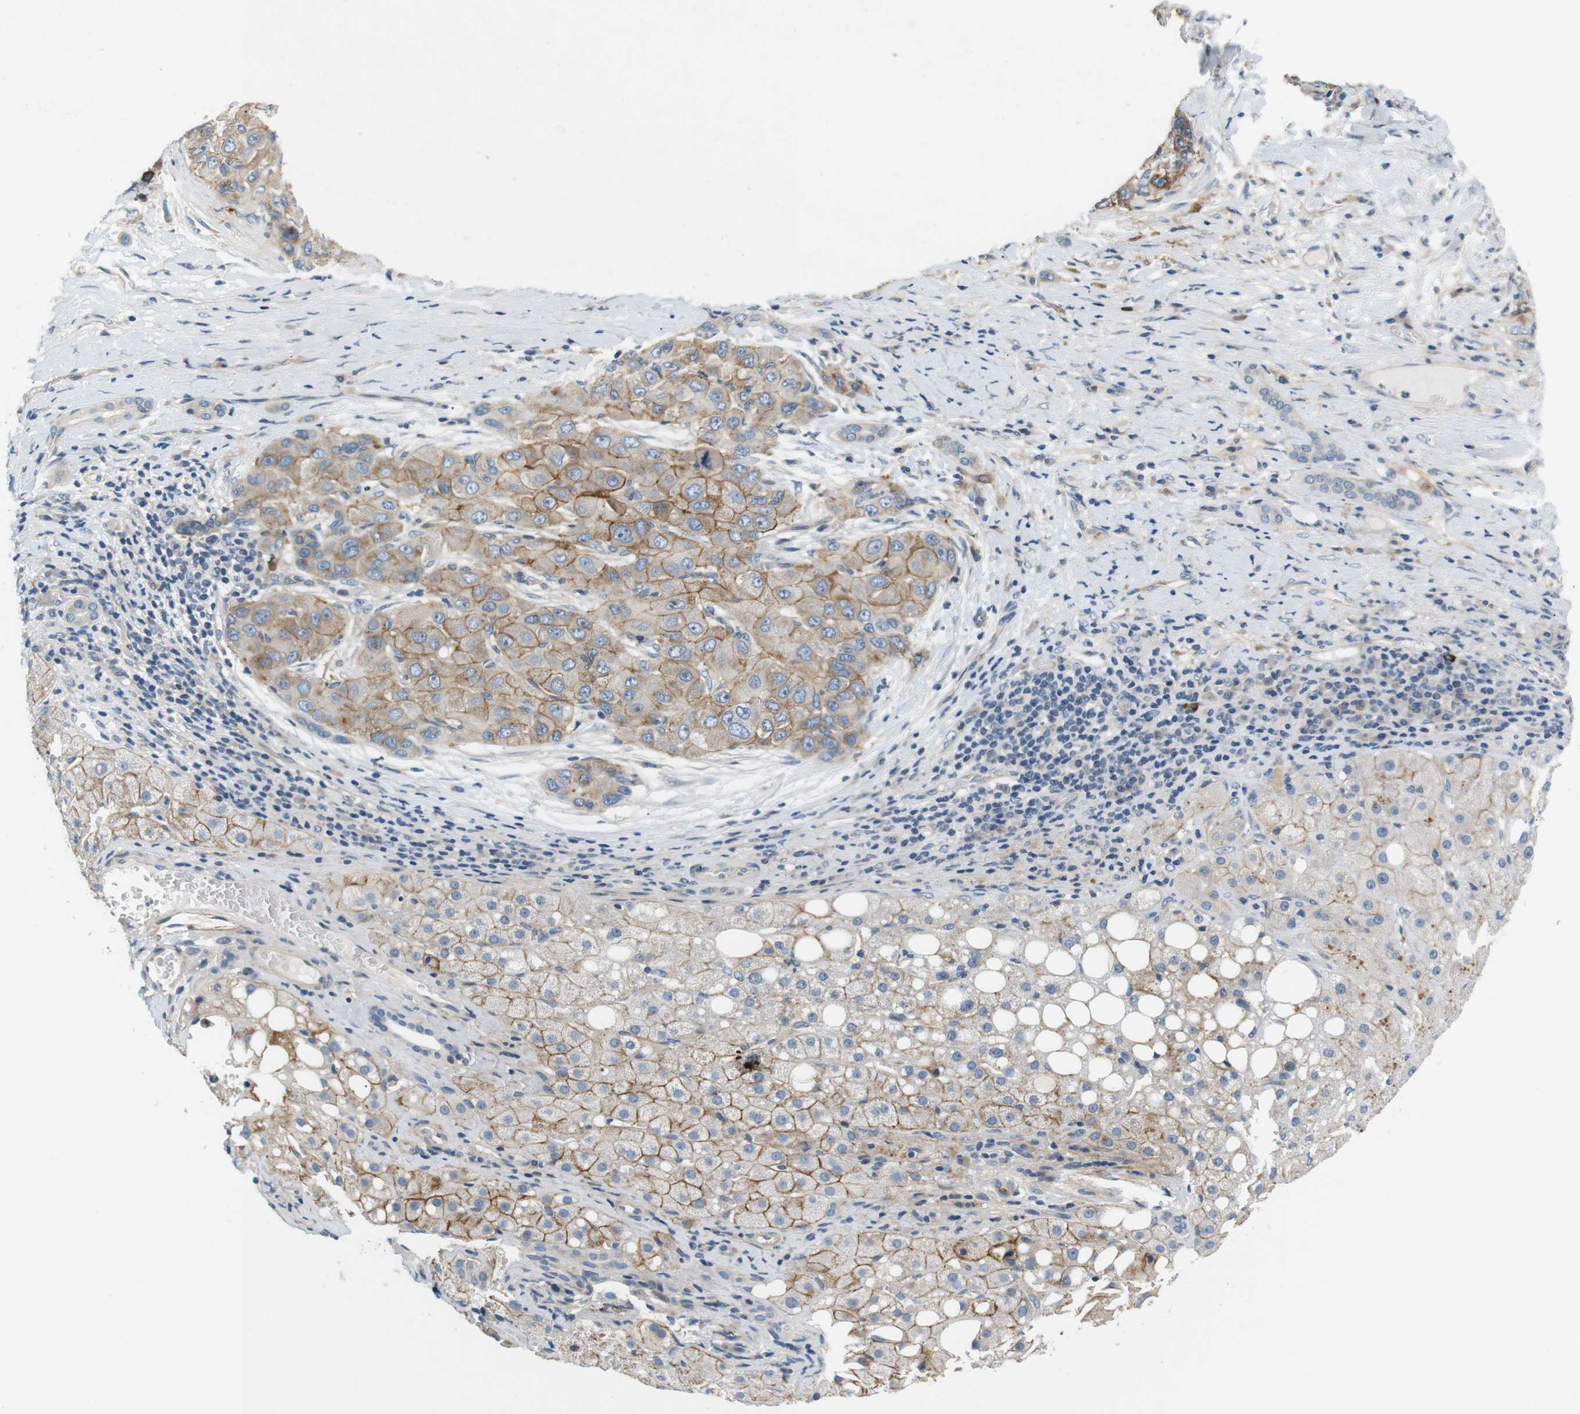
{"staining": {"intensity": "moderate", "quantity": "25%-75%", "location": "cytoplasmic/membranous"}, "tissue": "liver cancer", "cell_type": "Tumor cells", "image_type": "cancer", "snomed": [{"axis": "morphology", "description": "Carcinoma, Hepatocellular, NOS"}, {"axis": "topography", "description": "Liver"}], "caption": "Immunohistochemistry (IHC) (DAB) staining of hepatocellular carcinoma (liver) displays moderate cytoplasmic/membranous protein expression in about 25%-75% of tumor cells. Immunohistochemistry stains the protein in brown and the nuclei are stained blue.", "gene": "SLC30A1", "patient": {"sex": "male", "age": 80}}